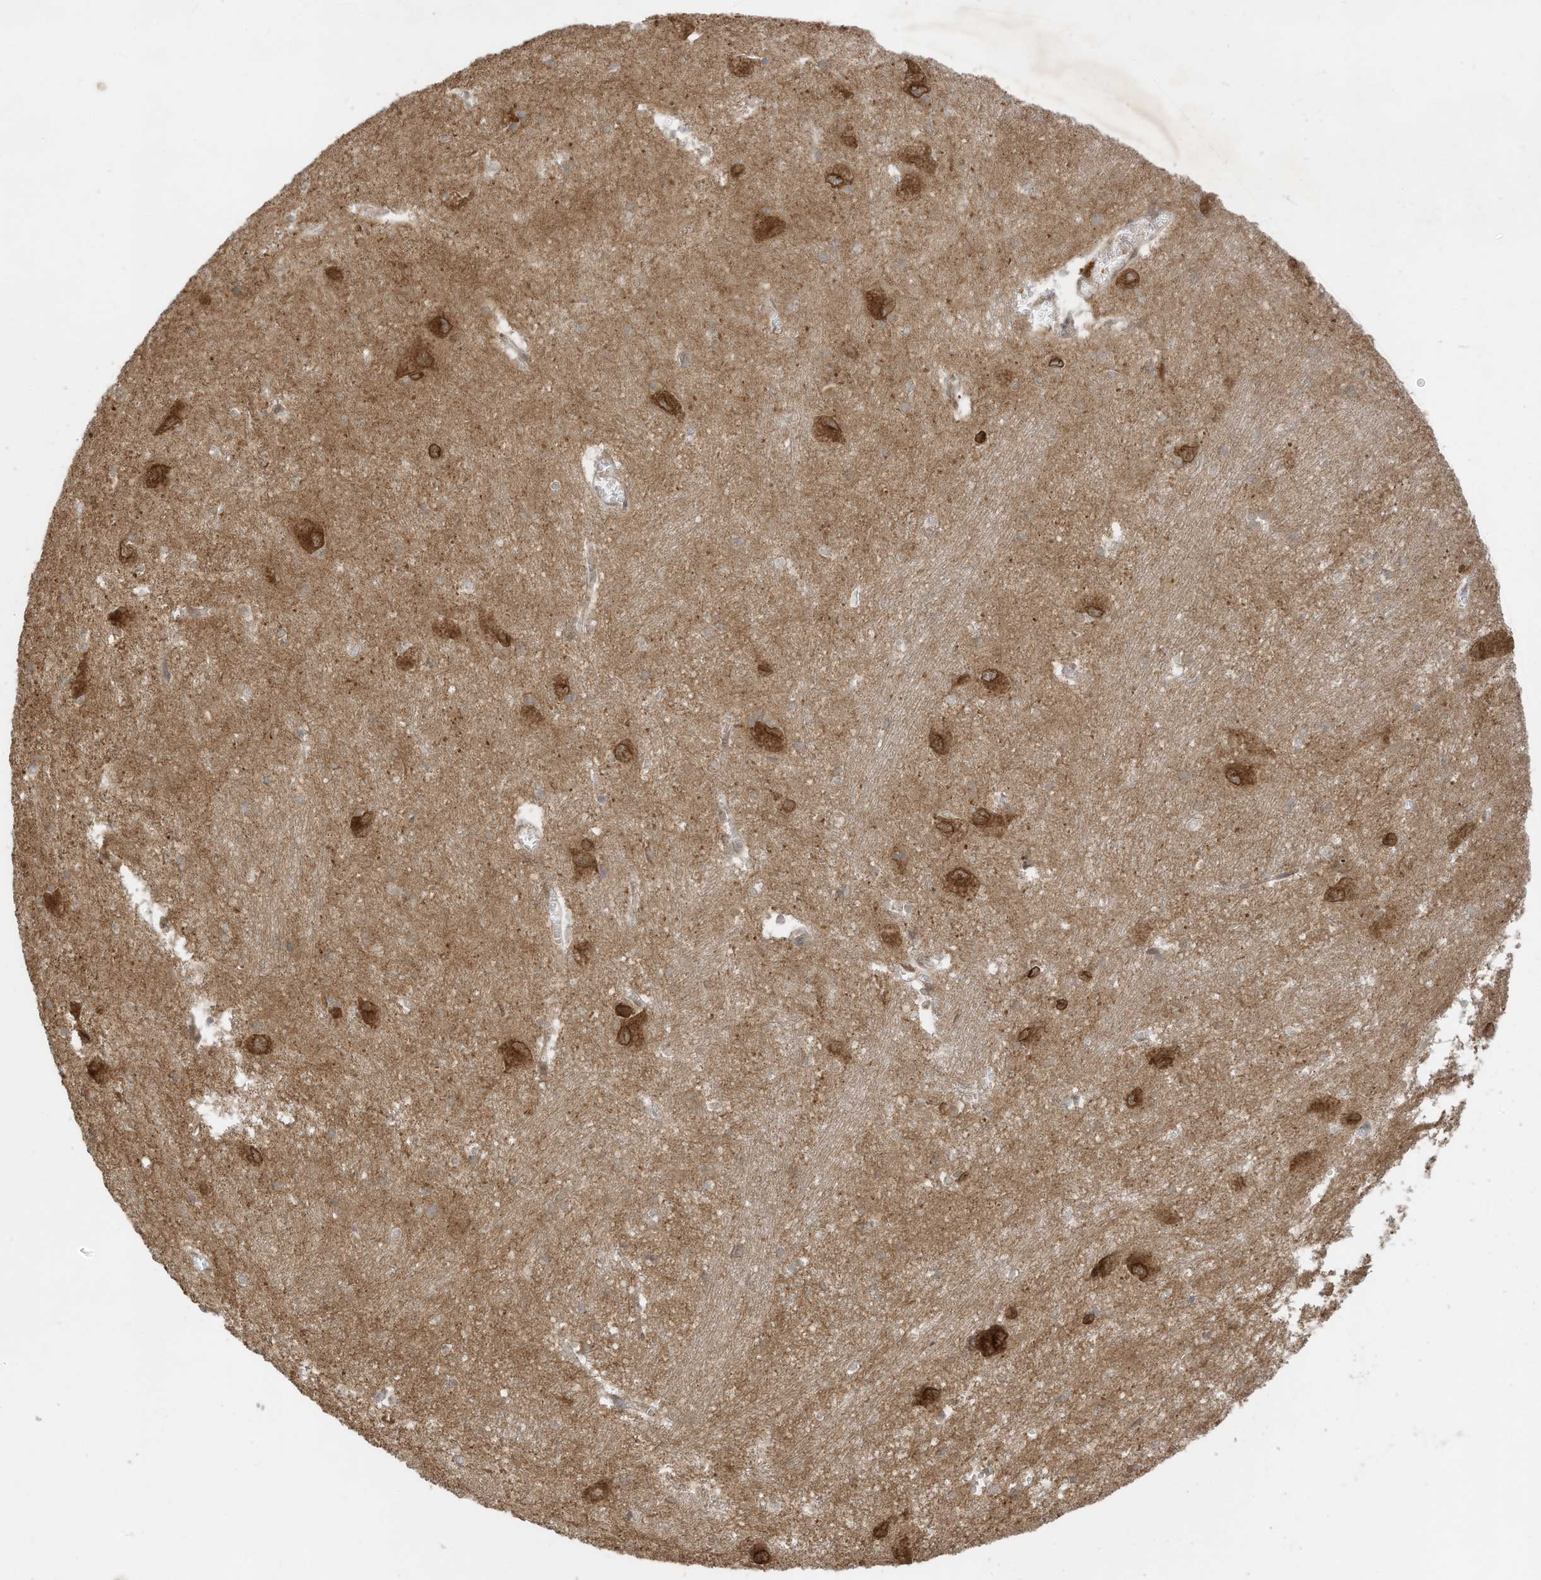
{"staining": {"intensity": "moderate", "quantity": "<25%", "location": "cytoplasmic/membranous"}, "tissue": "caudate", "cell_type": "Glial cells", "image_type": "normal", "snomed": [{"axis": "morphology", "description": "Normal tissue, NOS"}, {"axis": "topography", "description": "Lateral ventricle wall"}], "caption": "Immunohistochemistry staining of benign caudate, which exhibits low levels of moderate cytoplasmic/membranous positivity in approximately <25% of glial cells indicating moderate cytoplasmic/membranous protein expression. The staining was performed using DAB (brown) for protein detection and nuclei were counterstained in hematoxylin (blue).", "gene": "SLC25A12", "patient": {"sex": "male", "age": 37}}